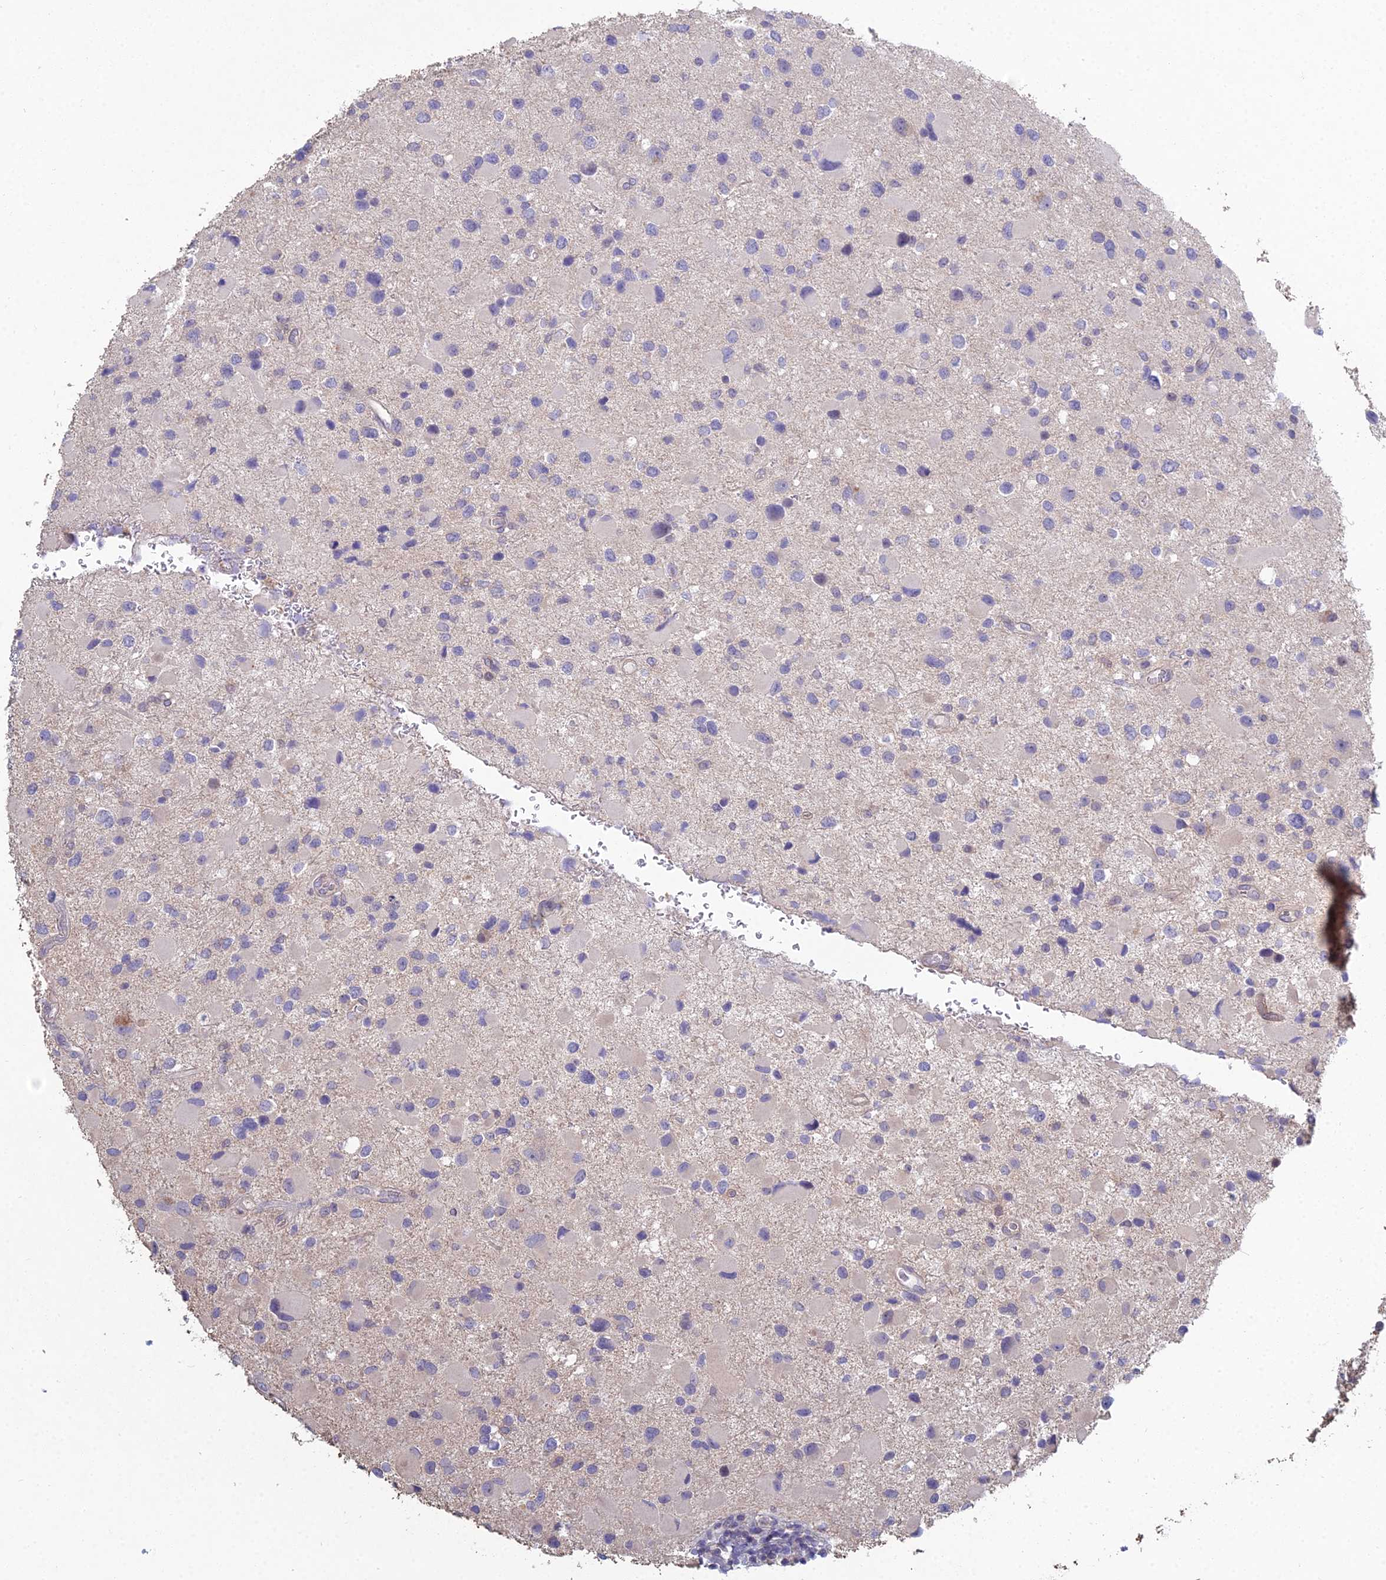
{"staining": {"intensity": "negative", "quantity": "none", "location": "none"}, "tissue": "glioma", "cell_type": "Tumor cells", "image_type": "cancer", "snomed": [{"axis": "morphology", "description": "Glioma, malignant, Low grade"}, {"axis": "topography", "description": "Brain"}], "caption": "Immunohistochemistry of glioma demonstrates no positivity in tumor cells.", "gene": "METTL26", "patient": {"sex": "female", "age": 32}}